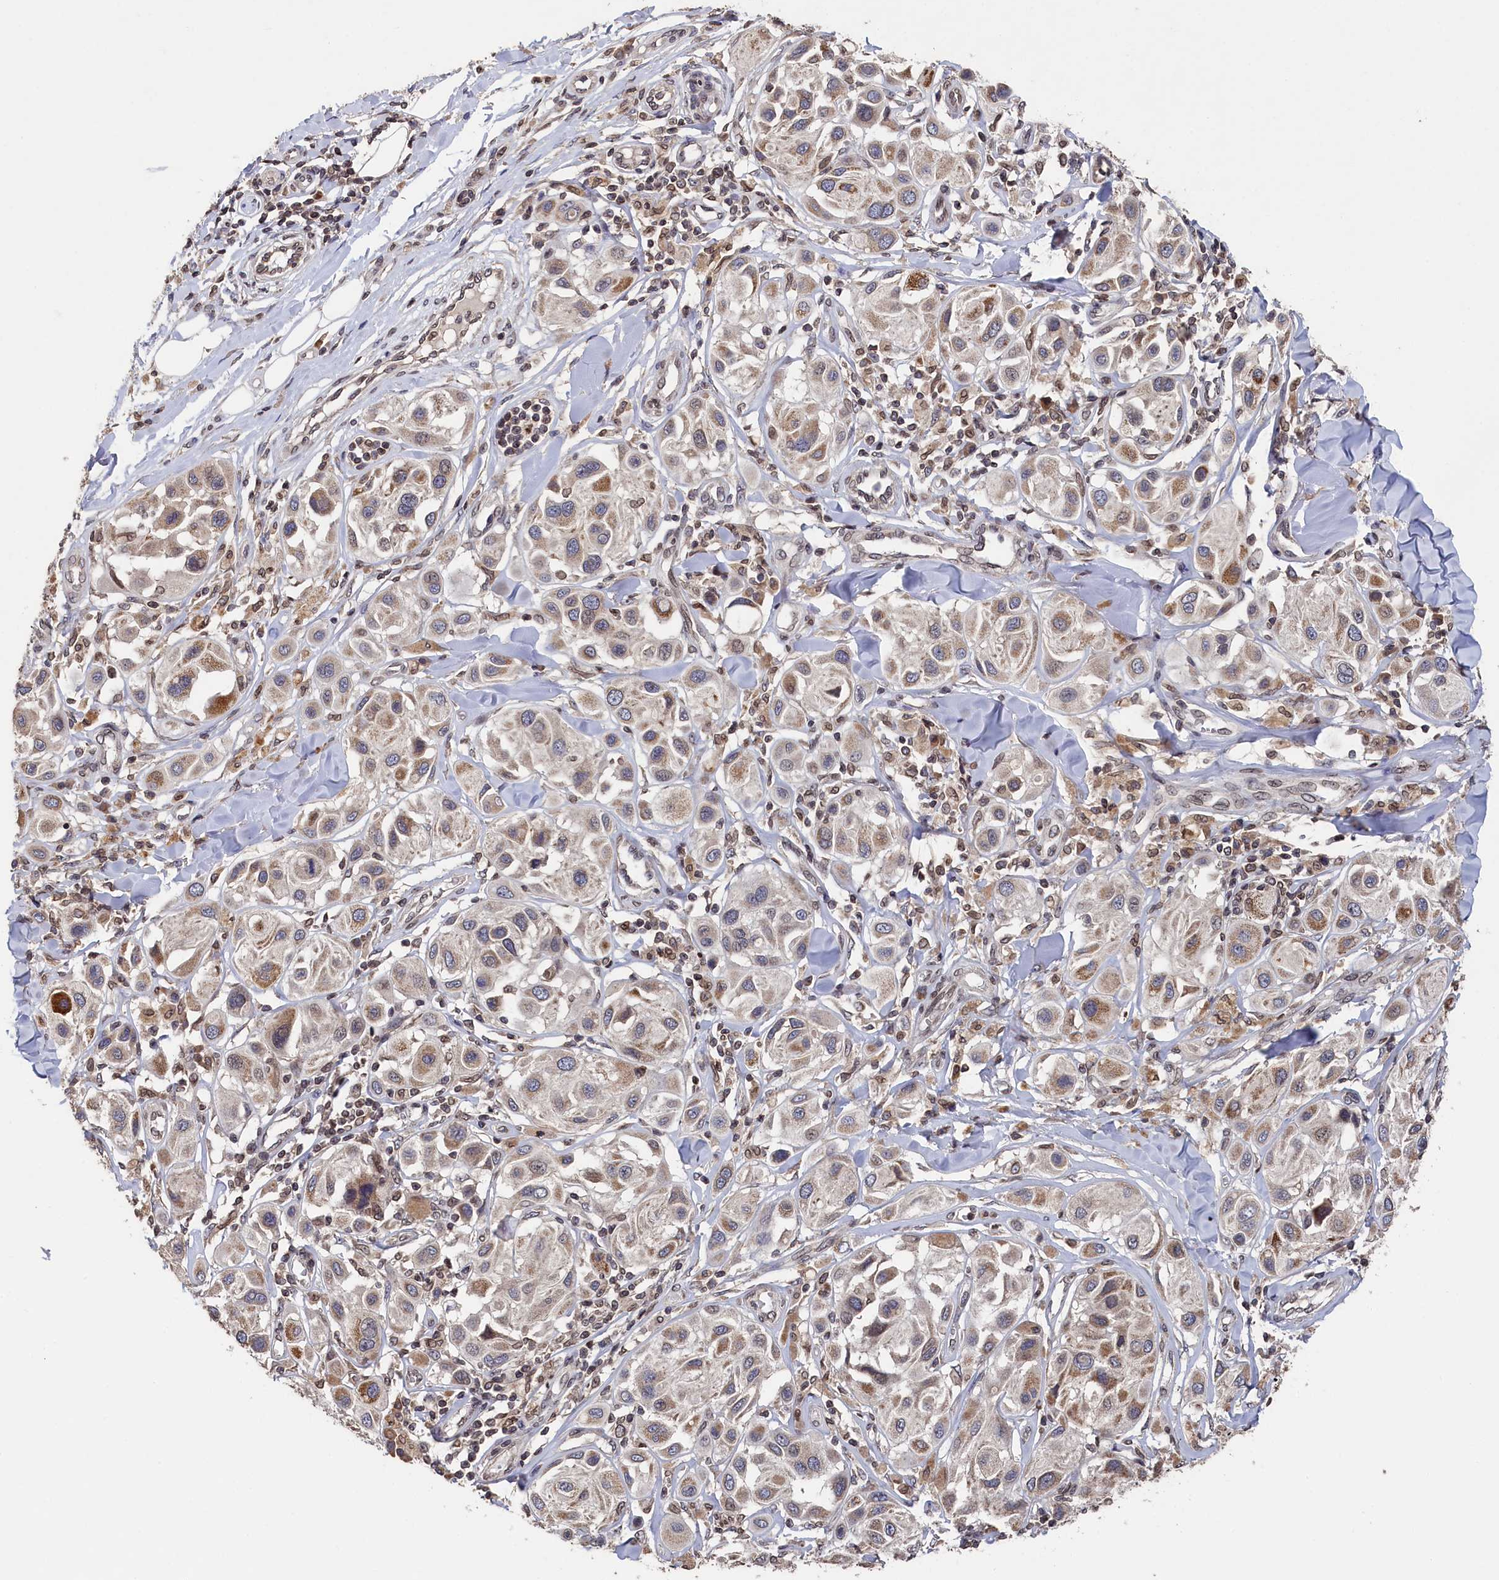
{"staining": {"intensity": "weak", "quantity": ">75%", "location": "cytoplasmic/membranous"}, "tissue": "melanoma", "cell_type": "Tumor cells", "image_type": "cancer", "snomed": [{"axis": "morphology", "description": "Malignant melanoma, Metastatic site"}, {"axis": "topography", "description": "Skin"}], "caption": "The image exhibits a brown stain indicating the presence of a protein in the cytoplasmic/membranous of tumor cells in melanoma. The staining was performed using DAB, with brown indicating positive protein expression. Nuclei are stained blue with hematoxylin.", "gene": "ANKEF1", "patient": {"sex": "male", "age": 41}}